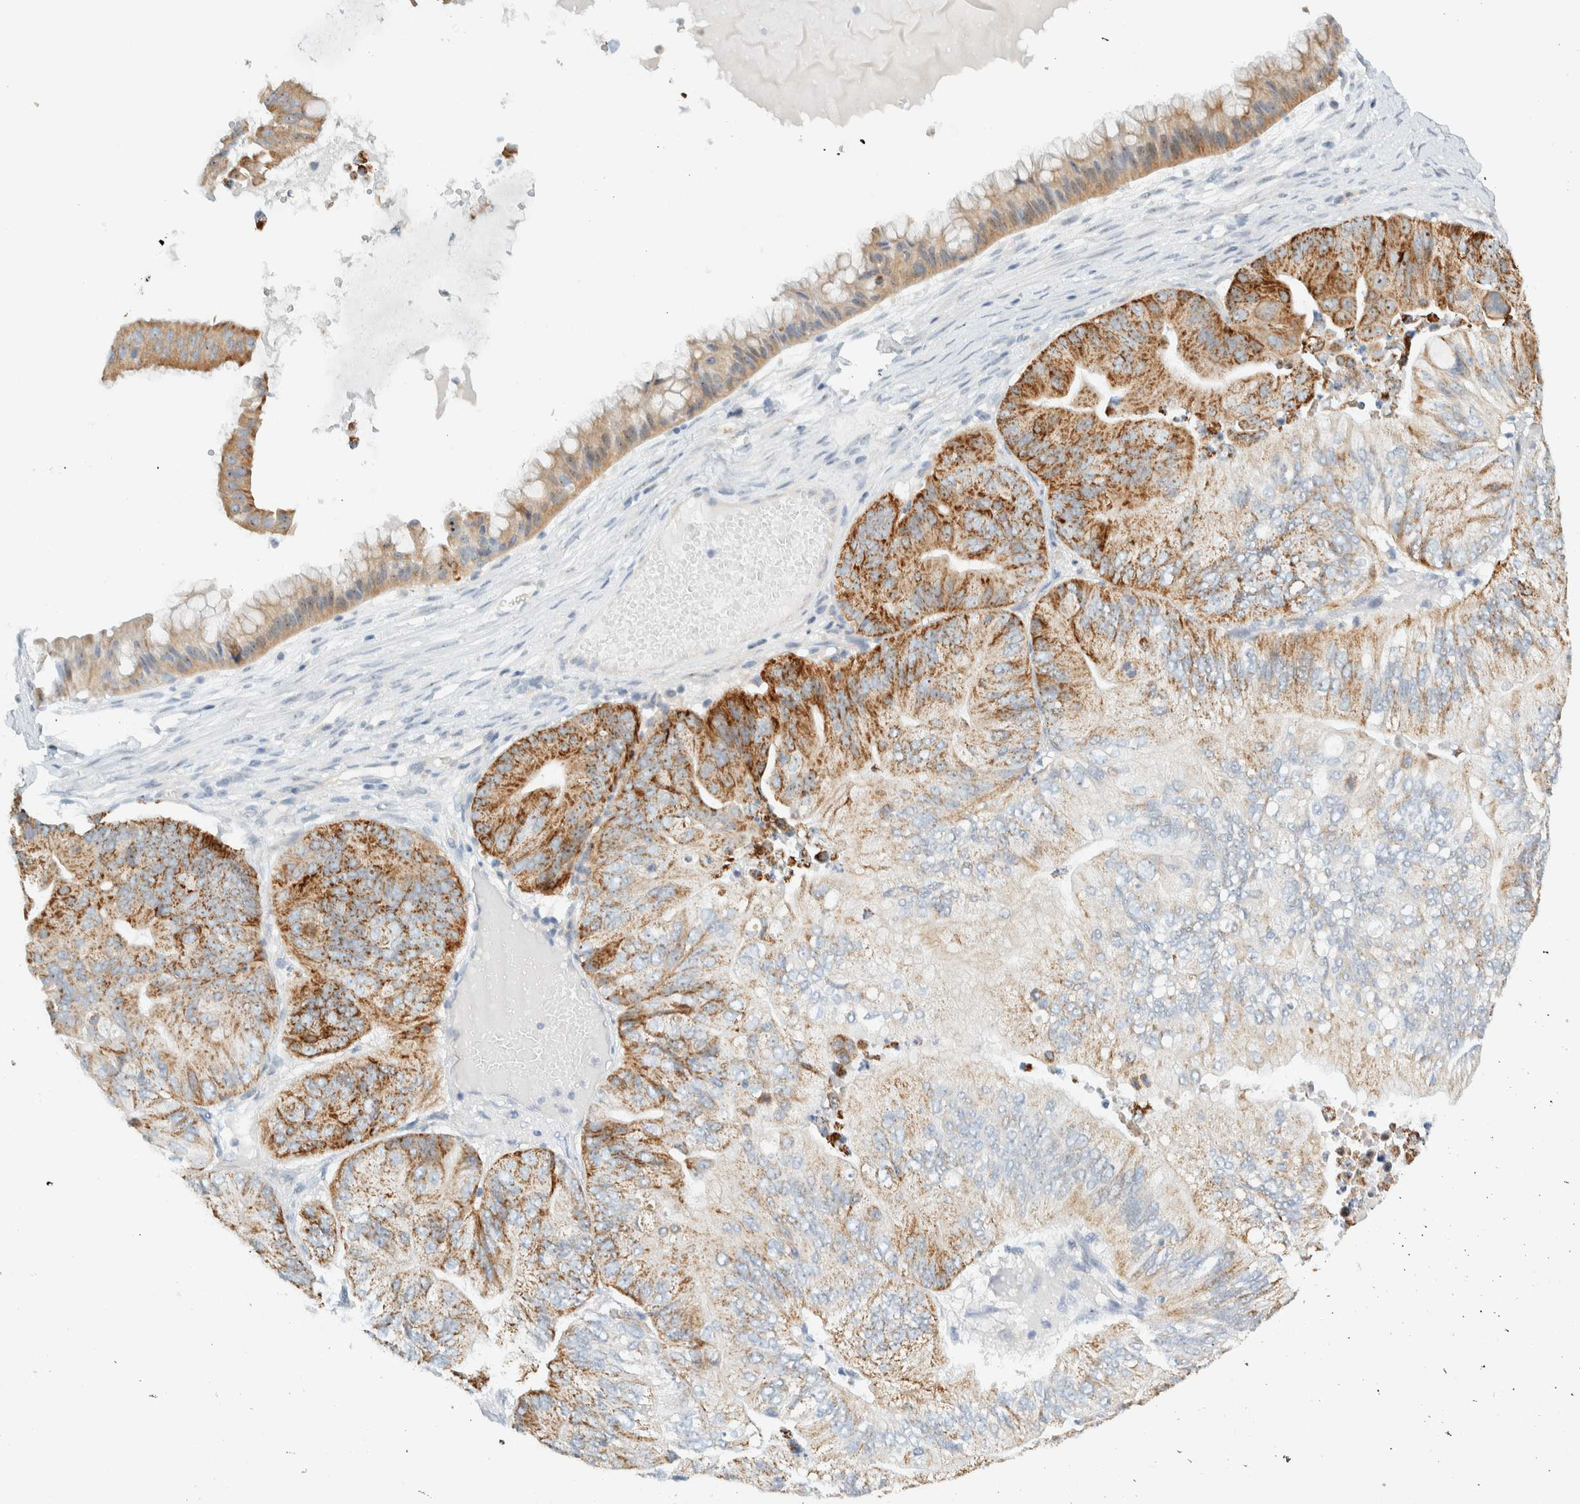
{"staining": {"intensity": "moderate", "quantity": "25%-75%", "location": "cytoplasmic/membranous"}, "tissue": "ovarian cancer", "cell_type": "Tumor cells", "image_type": "cancer", "snomed": [{"axis": "morphology", "description": "Cystadenocarcinoma, mucinous, NOS"}, {"axis": "topography", "description": "Ovary"}], "caption": "Approximately 25%-75% of tumor cells in human mucinous cystadenocarcinoma (ovarian) show moderate cytoplasmic/membranous protein staining as visualized by brown immunohistochemical staining.", "gene": "NDE1", "patient": {"sex": "female", "age": 61}}